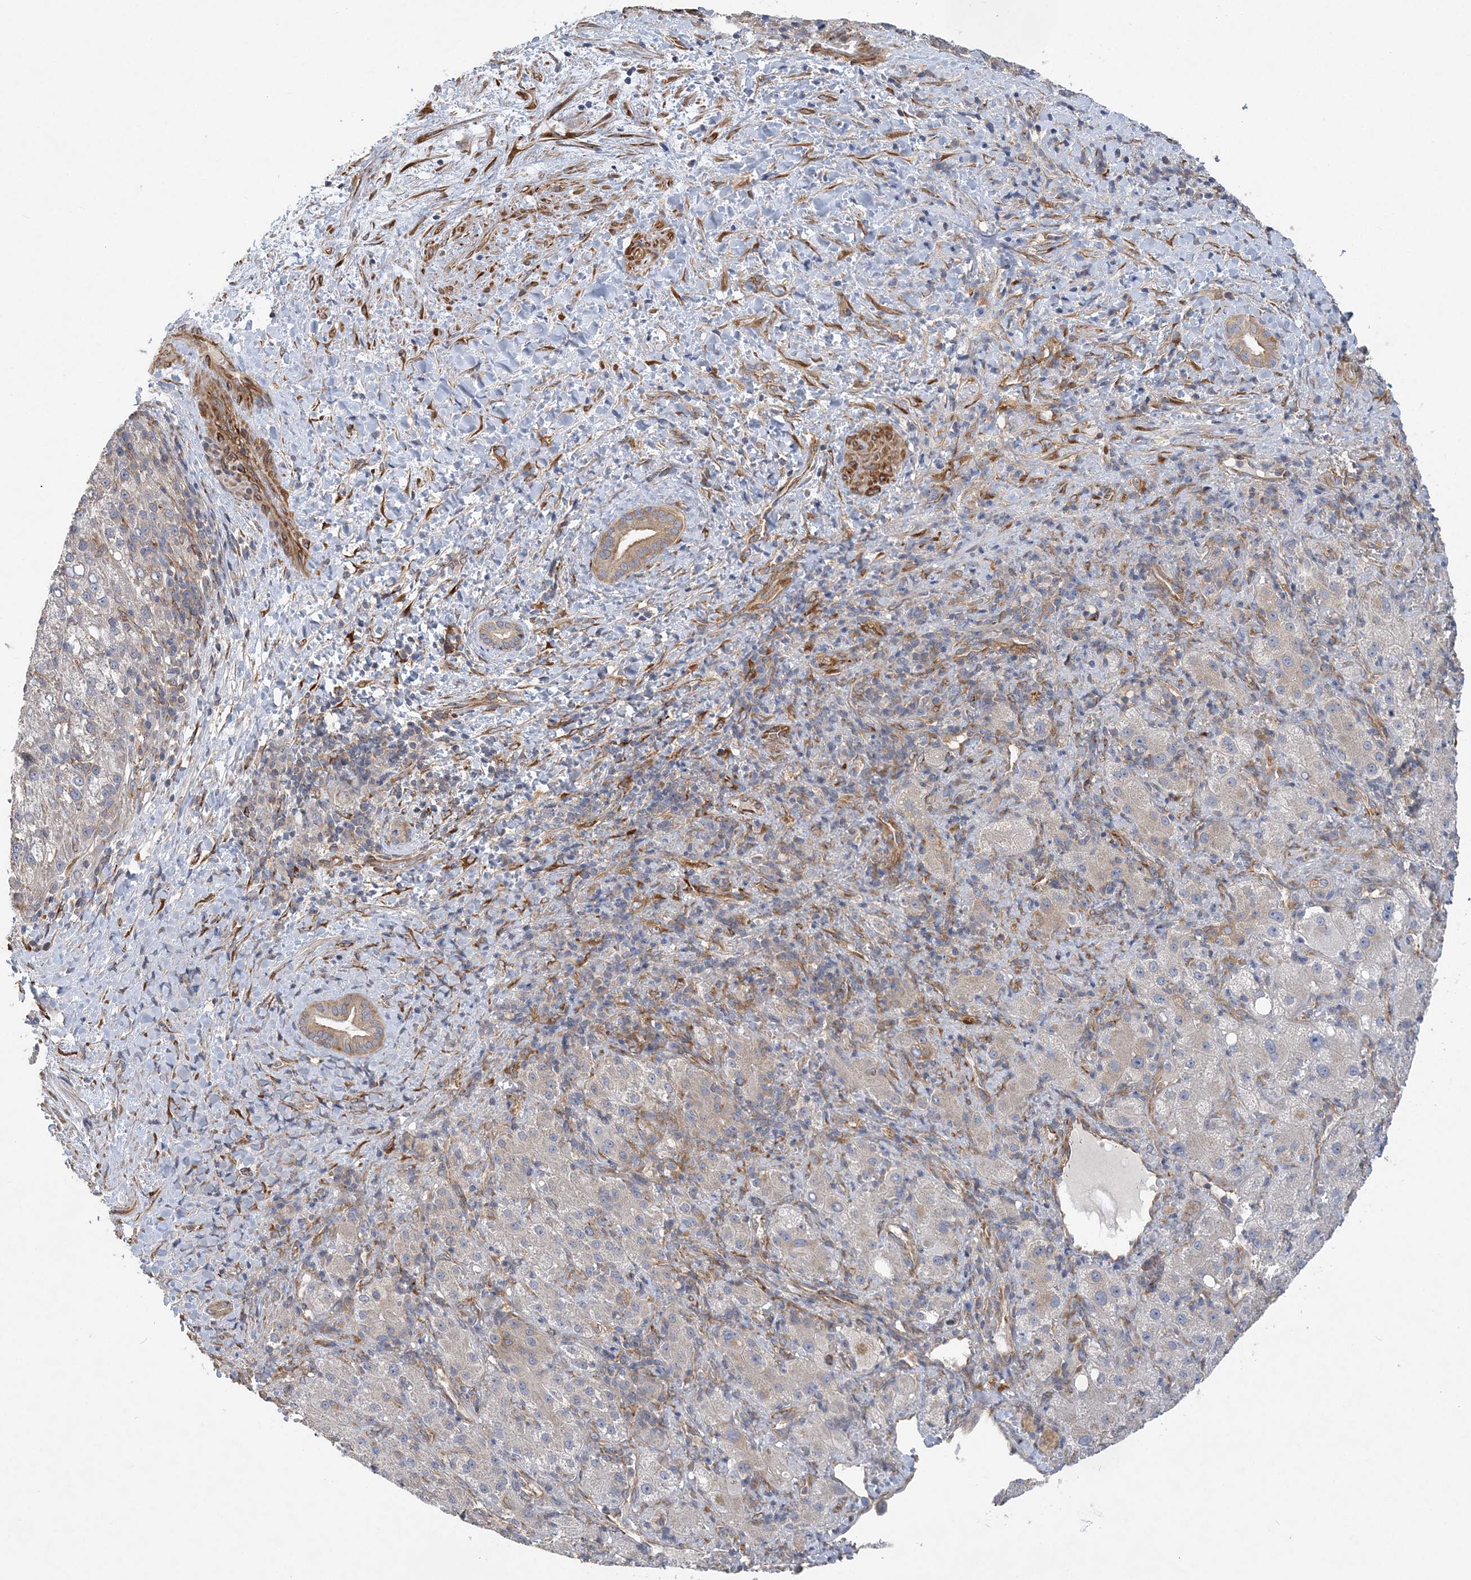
{"staining": {"intensity": "weak", "quantity": "<25%", "location": "cytoplasmic/membranous"}, "tissue": "liver cancer", "cell_type": "Tumor cells", "image_type": "cancer", "snomed": [{"axis": "morphology", "description": "Carcinoma, Hepatocellular, NOS"}, {"axis": "topography", "description": "Liver"}], "caption": "Tumor cells are negative for protein expression in human liver cancer.", "gene": "MAP4K5", "patient": {"sex": "female", "age": 58}}